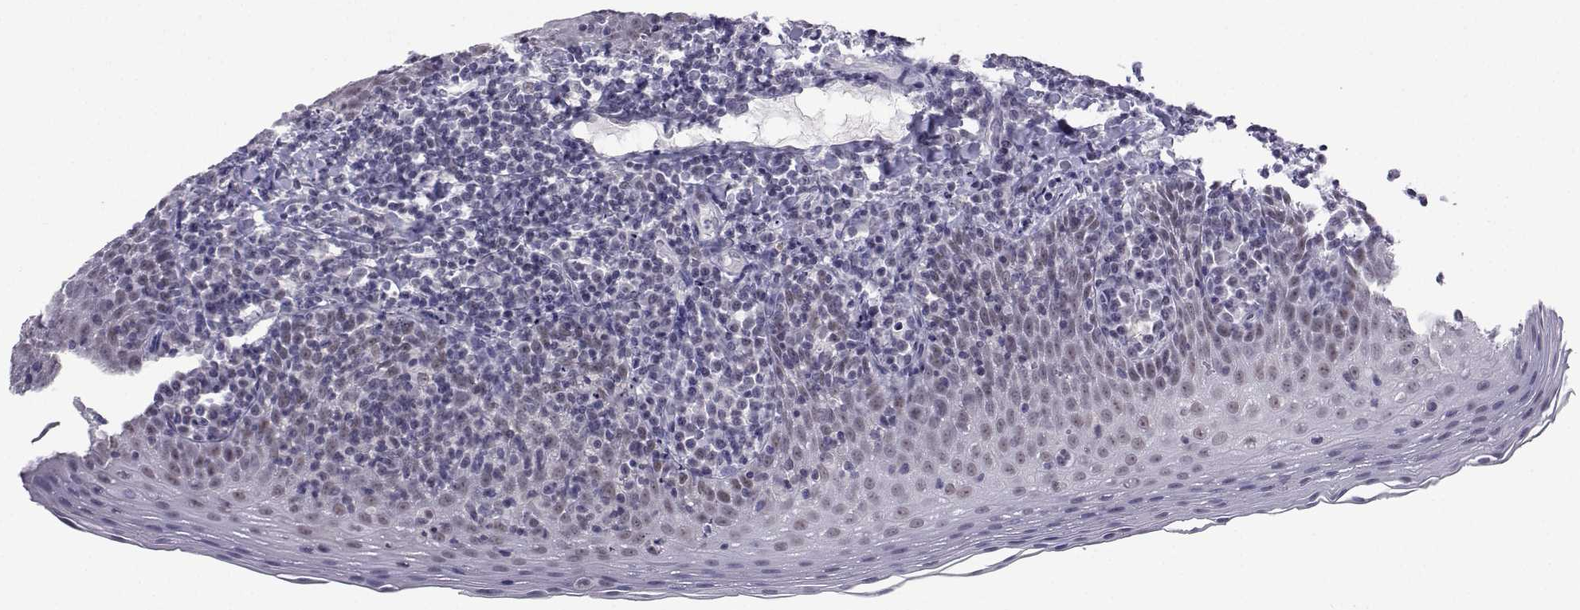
{"staining": {"intensity": "negative", "quantity": "none", "location": "none"}, "tissue": "tonsil", "cell_type": "Germinal center cells", "image_type": "normal", "snomed": [{"axis": "morphology", "description": "Normal tissue, NOS"}, {"axis": "morphology", "description": "Inflammation, NOS"}, {"axis": "topography", "description": "Tonsil"}], "caption": "Germinal center cells show no significant positivity in benign tonsil. (DAB IHC visualized using brightfield microscopy, high magnification).", "gene": "MED26", "patient": {"sex": "female", "age": 31}}